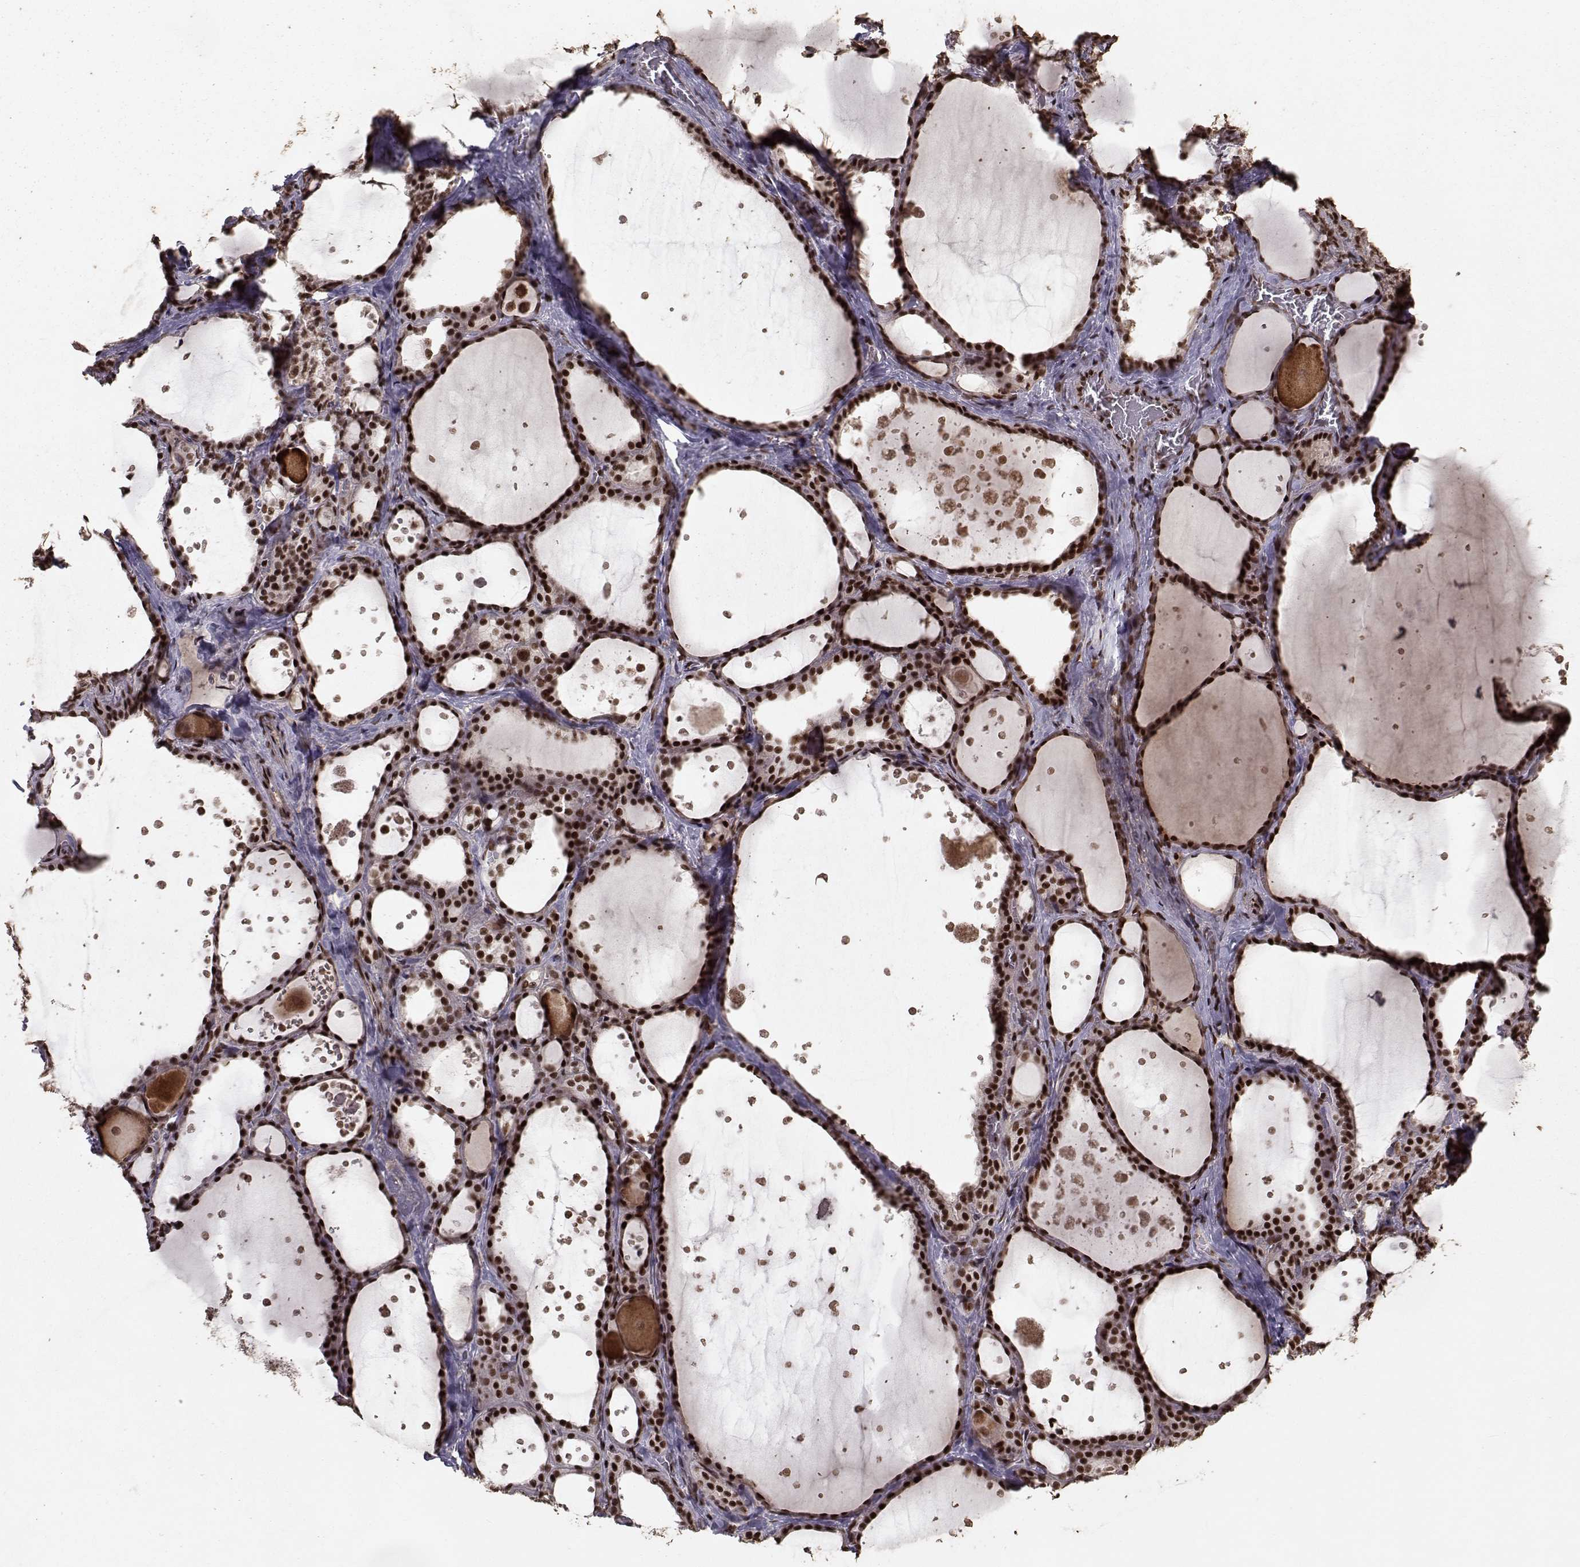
{"staining": {"intensity": "strong", "quantity": ">75%", "location": "nuclear"}, "tissue": "thyroid gland", "cell_type": "Glandular cells", "image_type": "normal", "snomed": [{"axis": "morphology", "description": "Normal tissue, NOS"}, {"axis": "topography", "description": "Thyroid gland"}], "caption": "Glandular cells reveal strong nuclear staining in about >75% of cells in unremarkable thyroid gland. (brown staining indicates protein expression, while blue staining denotes nuclei).", "gene": "SF1", "patient": {"sex": "male", "age": 63}}